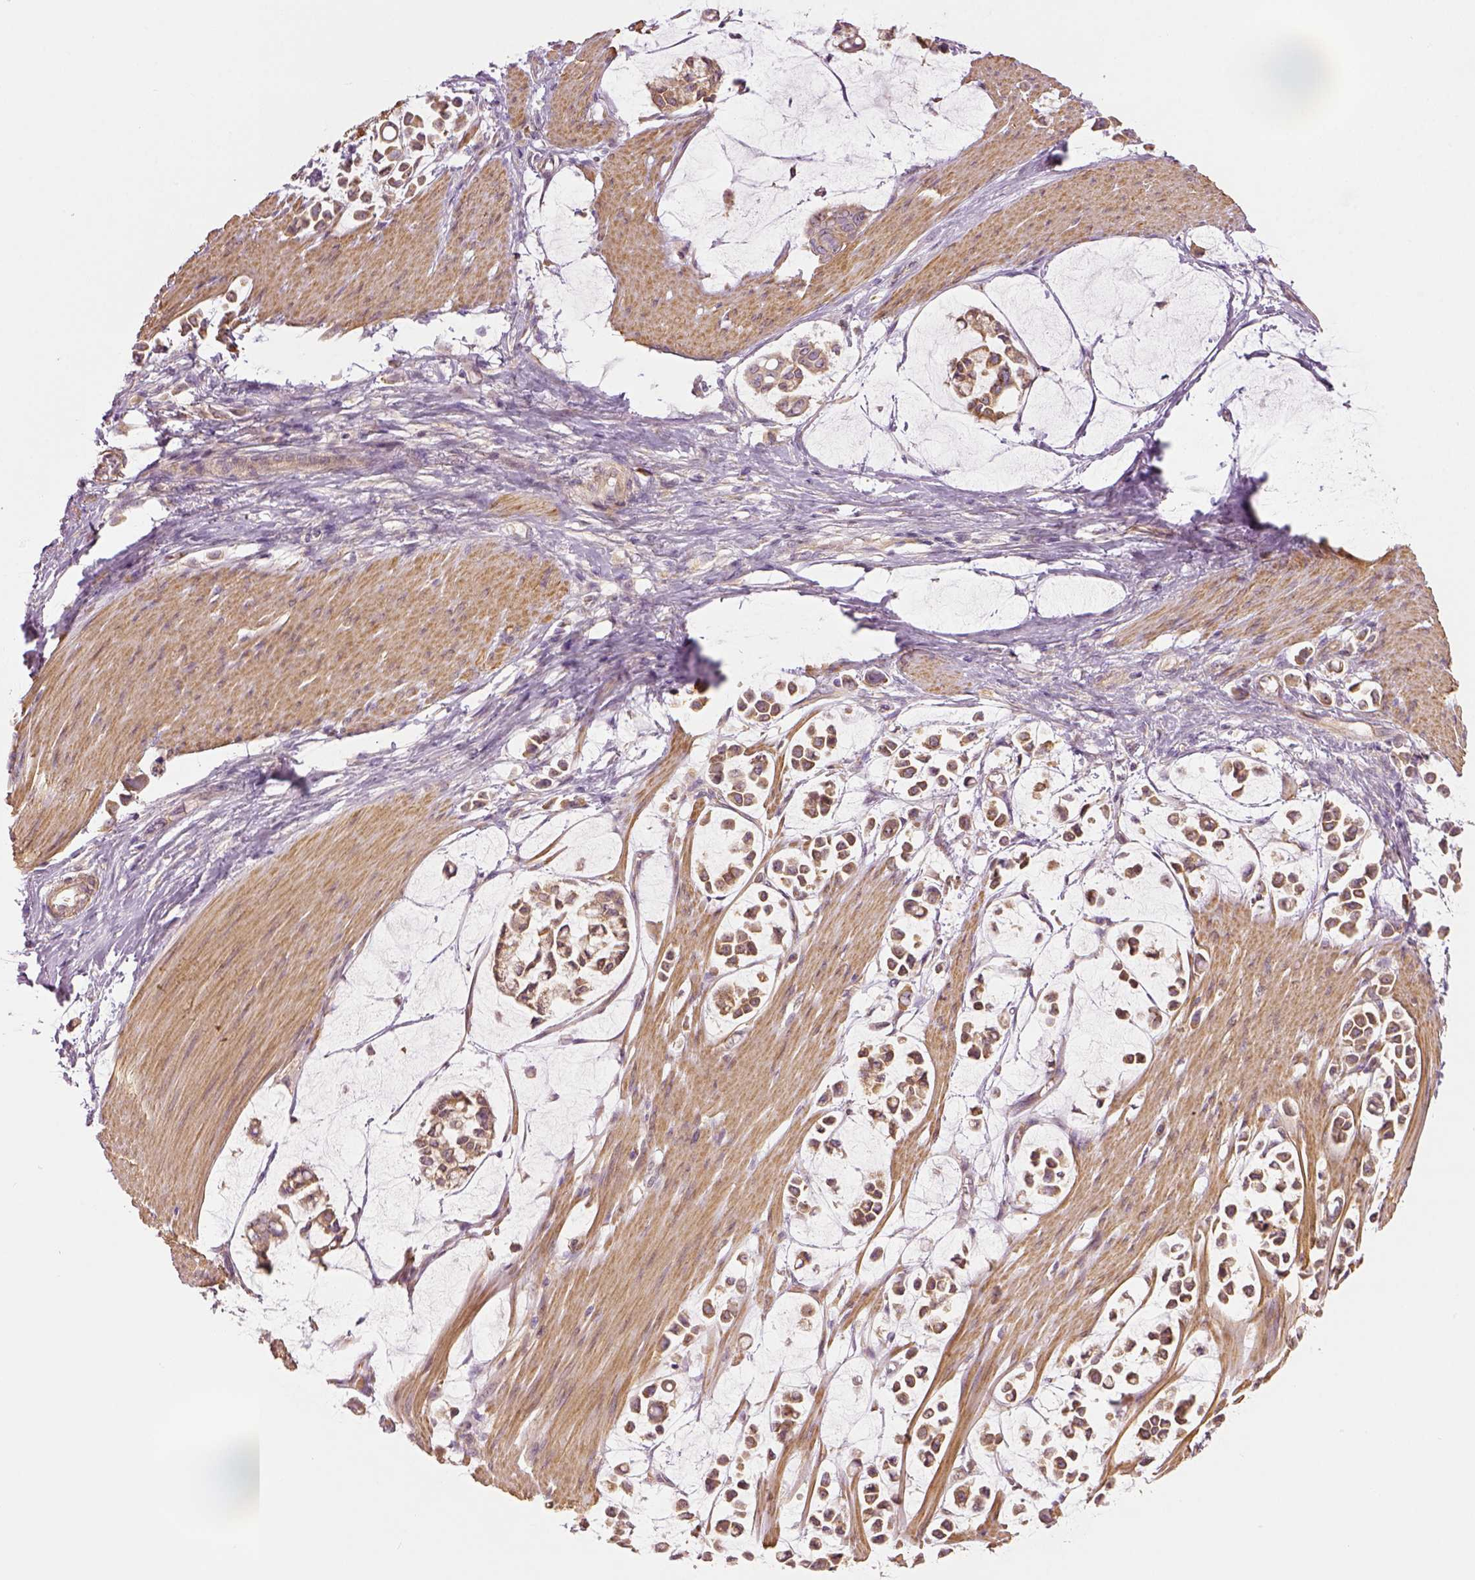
{"staining": {"intensity": "moderate", "quantity": ">75%", "location": "cytoplasmic/membranous"}, "tissue": "stomach cancer", "cell_type": "Tumor cells", "image_type": "cancer", "snomed": [{"axis": "morphology", "description": "Adenocarcinoma, NOS"}, {"axis": "topography", "description": "Stomach"}], "caption": "A high-resolution micrograph shows IHC staining of stomach adenocarcinoma, which displays moderate cytoplasmic/membranous expression in about >75% of tumor cells. (DAB (3,3'-diaminobenzidine) IHC with brightfield microscopy, high magnification).", "gene": "PAIP1", "patient": {"sex": "male", "age": 82}}